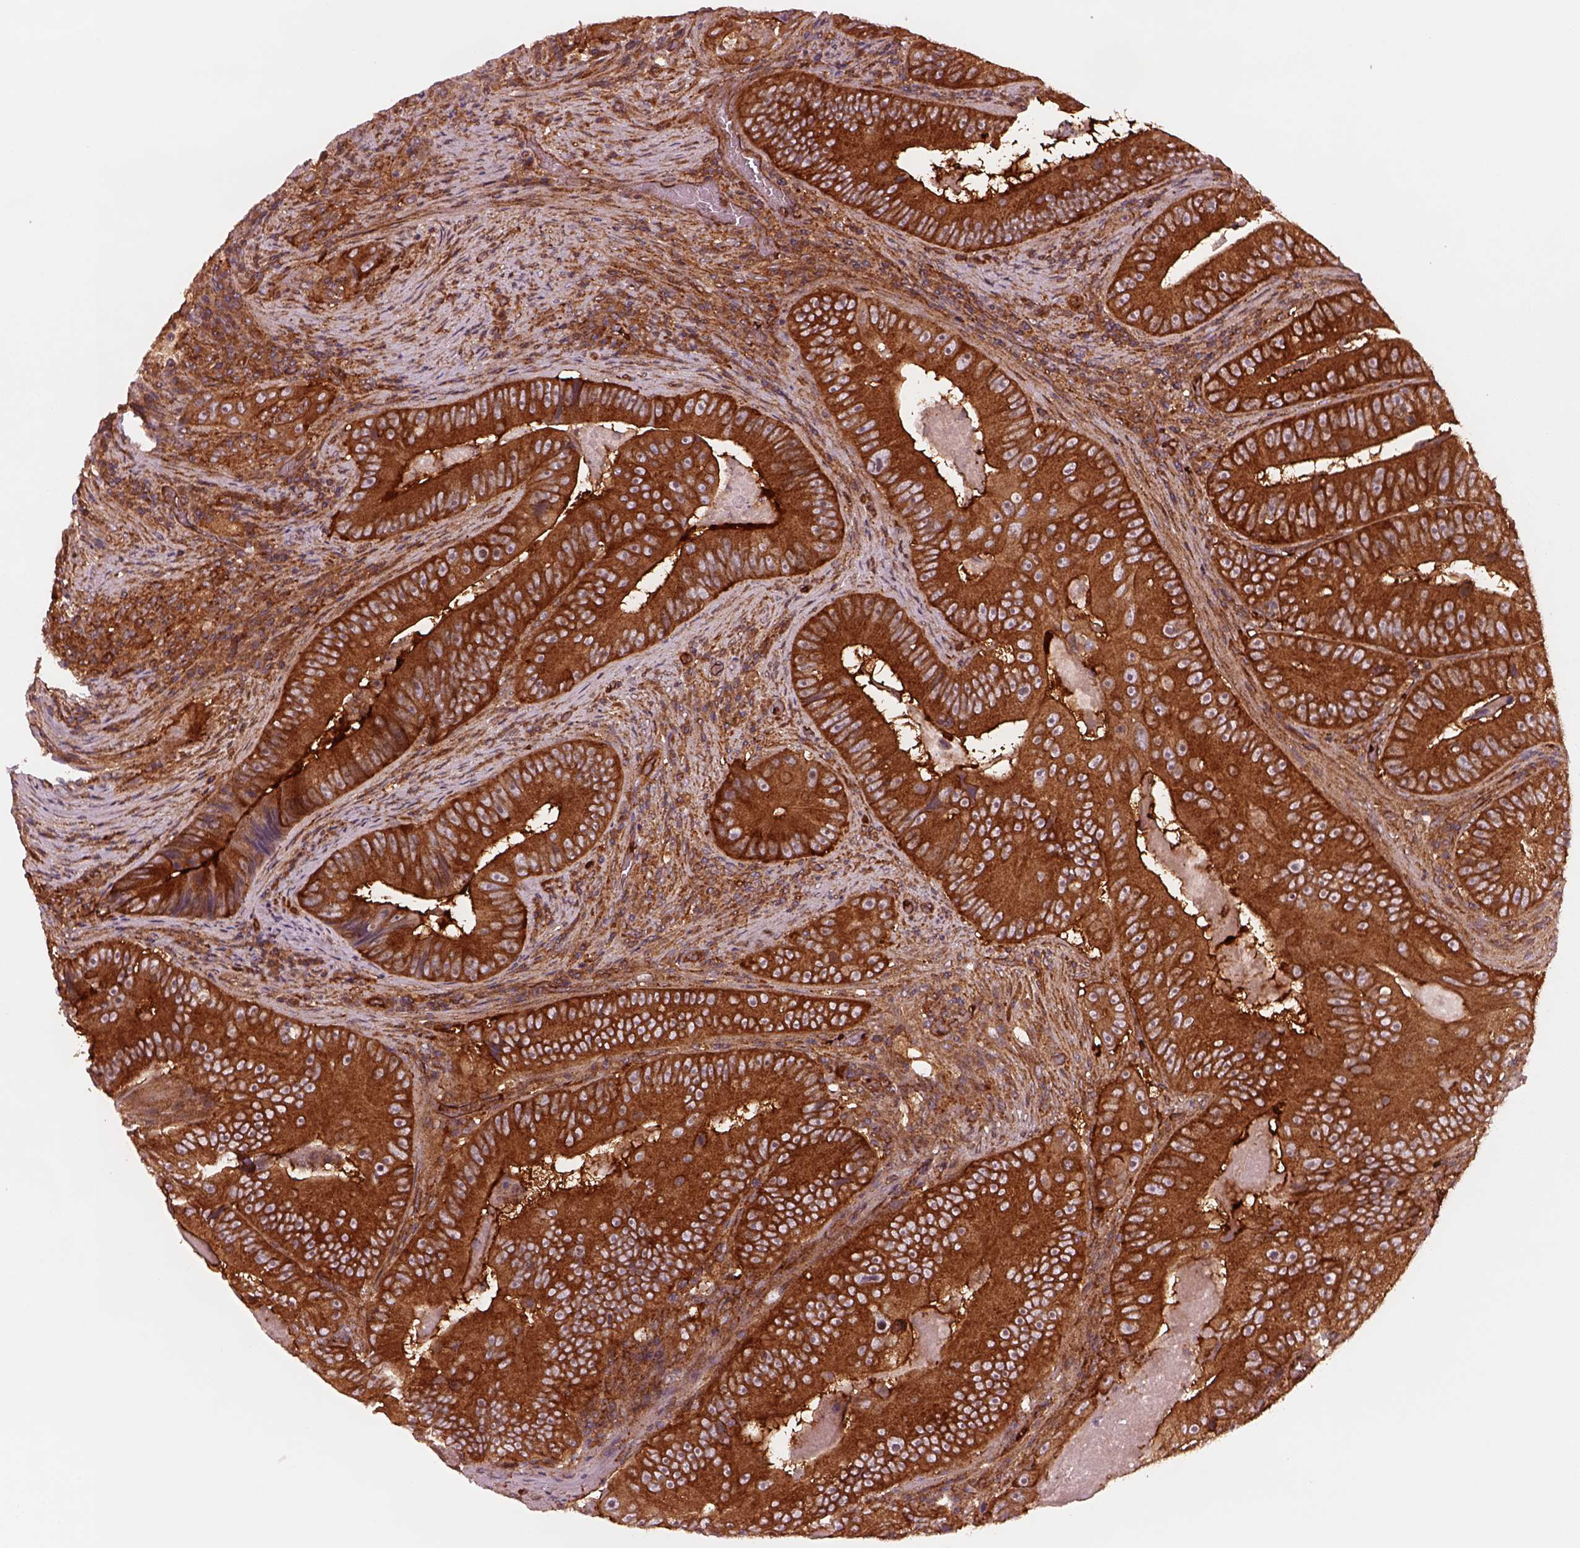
{"staining": {"intensity": "strong", "quantity": ">75%", "location": "cytoplasmic/membranous"}, "tissue": "colorectal cancer", "cell_type": "Tumor cells", "image_type": "cancer", "snomed": [{"axis": "morphology", "description": "Adenocarcinoma, NOS"}, {"axis": "topography", "description": "Colon"}], "caption": "Immunohistochemistry (IHC) histopathology image of human colorectal cancer (adenocarcinoma) stained for a protein (brown), which reveals high levels of strong cytoplasmic/membranous positivity in approximately >75% of tumor cells.", "gene": "WASHC2A", "patient": {"sex": "female", "age": 86}}